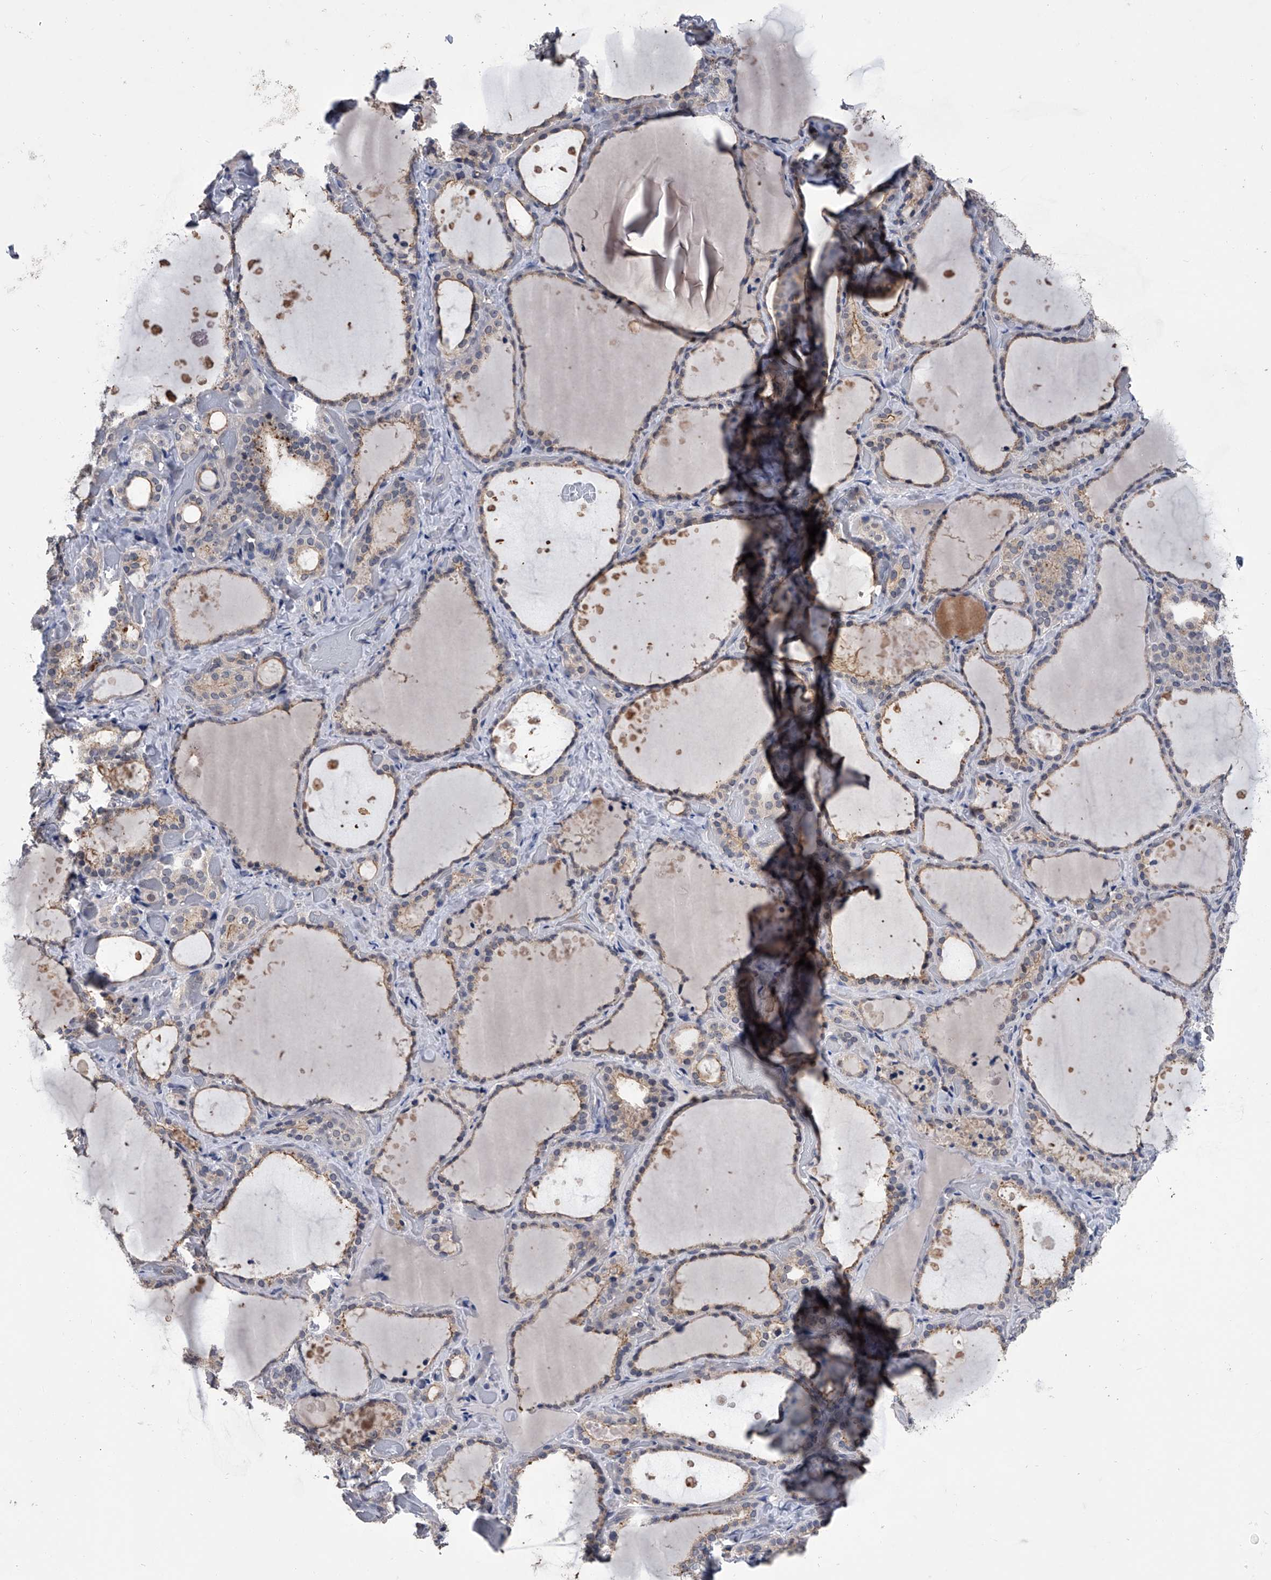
{"staining": {"intensity": "weak", "quantity": "25%-75%", "location": "cytoplasmic/membranous"}, "tissue": "thyroid gland", "cell_type": "Glandular cells", "image_type": "normal", "snomed": [{"axis": "morphology", "description": "Normal tissue, NOS"}, {"axis": "topography", "description": "Thyroid gland"}], "caption": "Thyroid gland stained with immunohistochemistry (IHC) displays weak cytoplasmic/membranous expression in approximately 25%-75% of glandular cells.", "gene": "MAP4K3", "patient": {"sex": "female", "age": 44}}